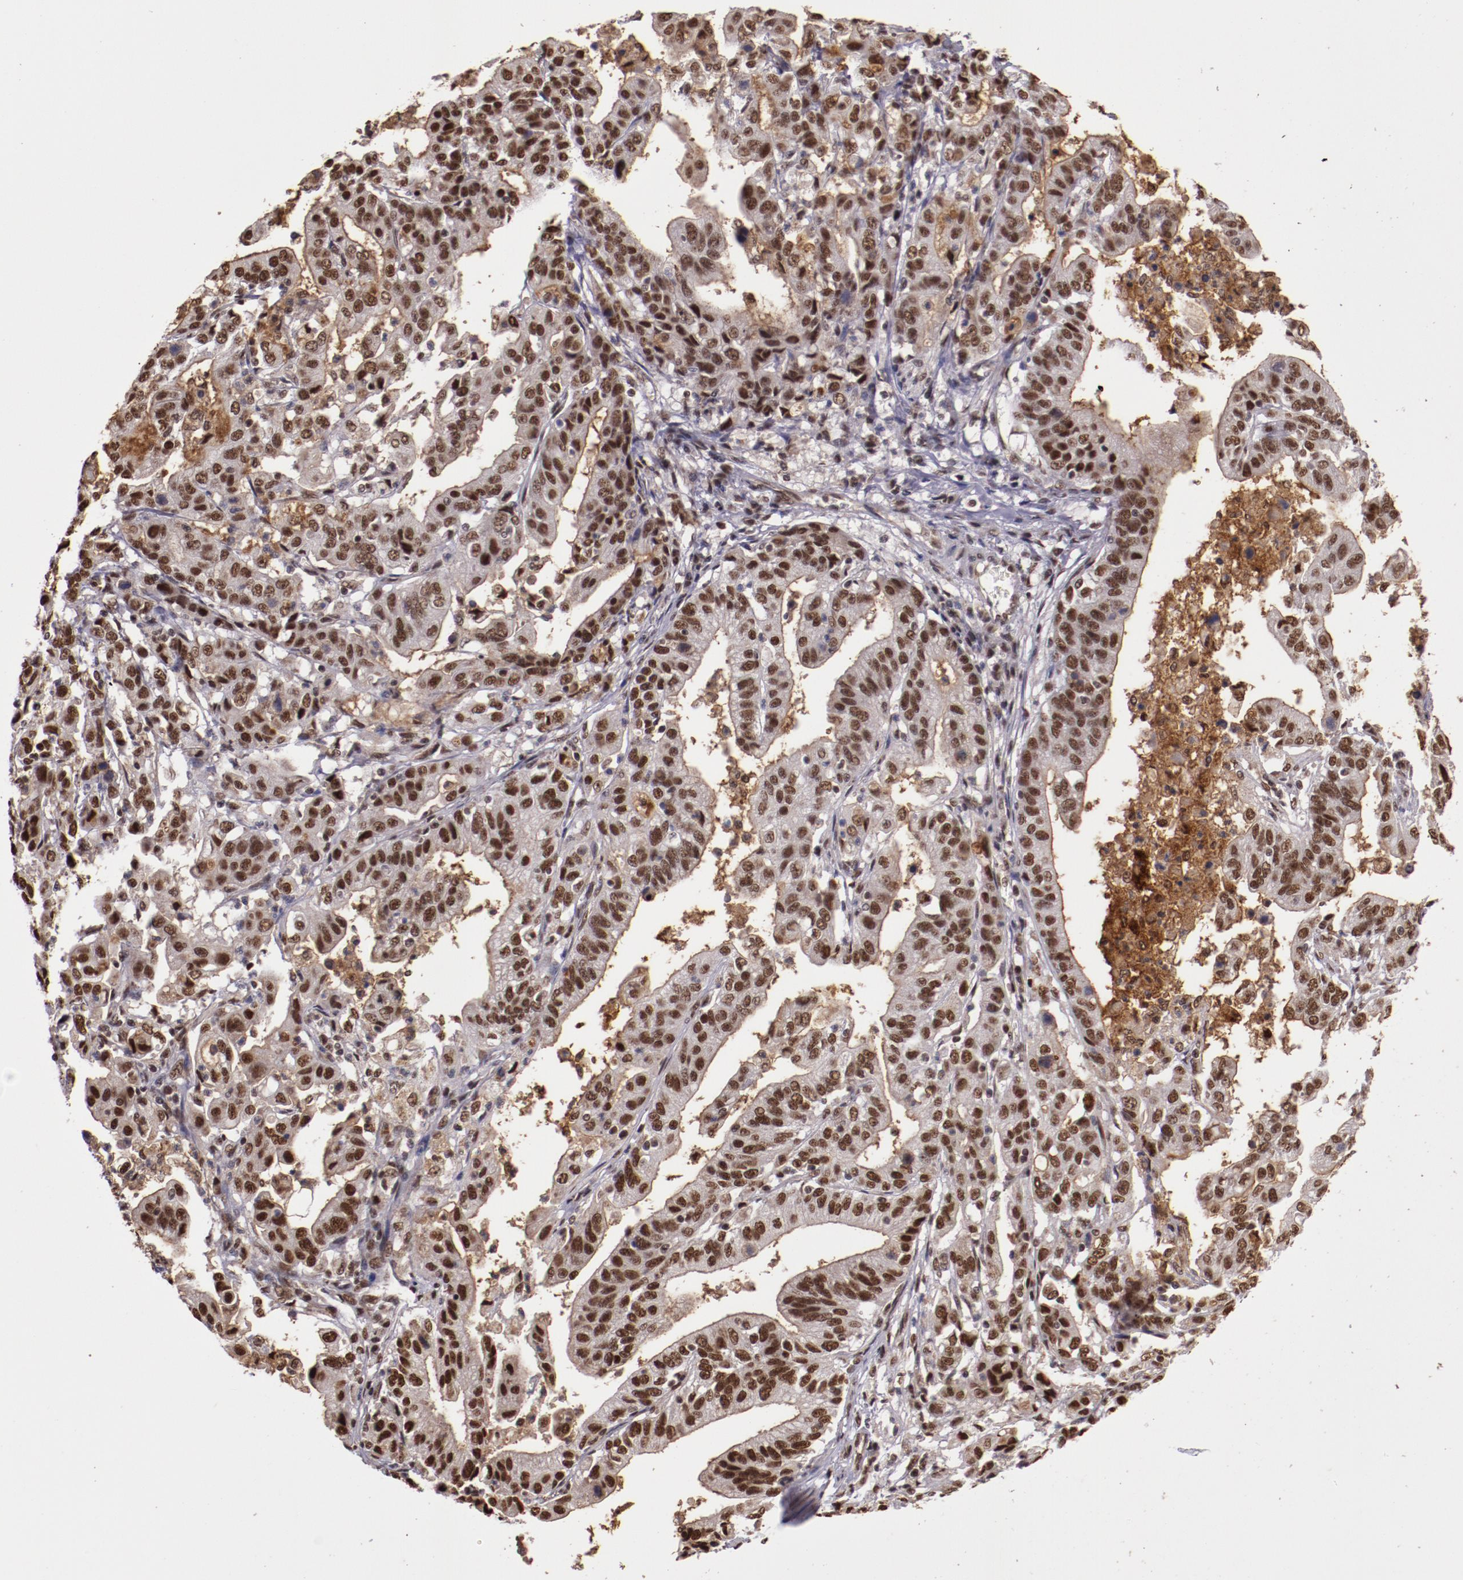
{"staining": {"intensity": "moderate", "quantity": ">75%", "location": "nuclear"}, "tissue": "stomach cancer", "cell_type": "Tumor cells", "image_type": "cancer", "snomed": [{"axis": "morphology", "description": "Adenocarcinoma, NOS"}, {"axis": "topography", "description": "Stomach, upper"}], "caption": "Tumor cells demonstrate medium levels of moderate nuclear staining in about >75% of cells in human stomach cancer (adenocarcinoma). (brown staining indicates protein expression, while blue staining denotes nuclei).", "gene": "CECR2", "patient": {"sex": "female", "age": 50}}